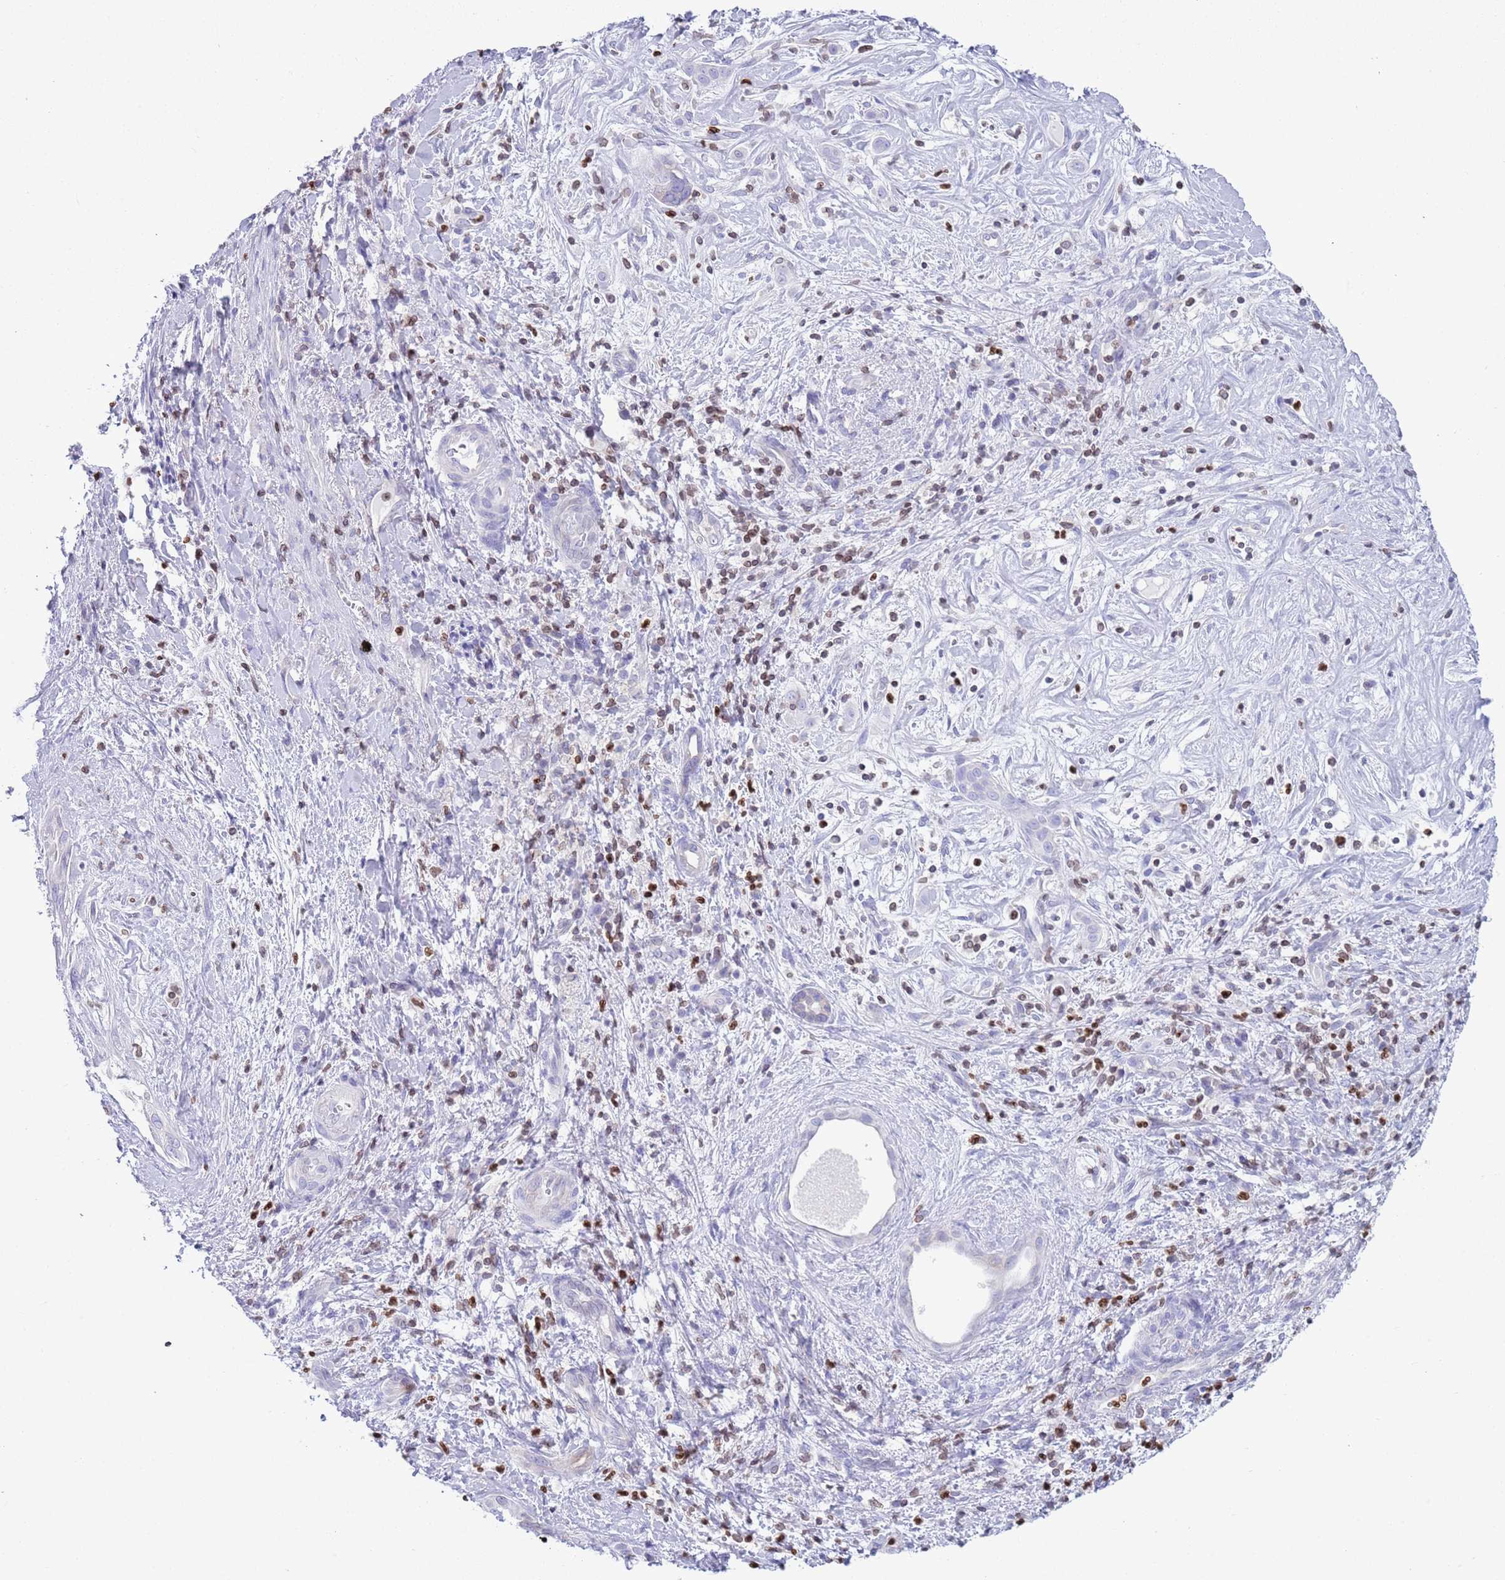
{"staining": {"intensity": "negative", "quantity": "none", "location": "none"}, "tissue": "liver cancer", "cell_type": "Tumor cells", "image_type": "cancer", "snomed": [{"axis": "morphology", "description": "Cholangiocarcinoma"}, {"axis": "topography", "description": "Liver"}], "caption": "A high-resolution image shows immunohistochemistry (IHC) staining of liver cancer, which demonstrates no significant positivity in tumor cells.", "gene": "LBR", "patient": {"sex": "male", "age": 67}}